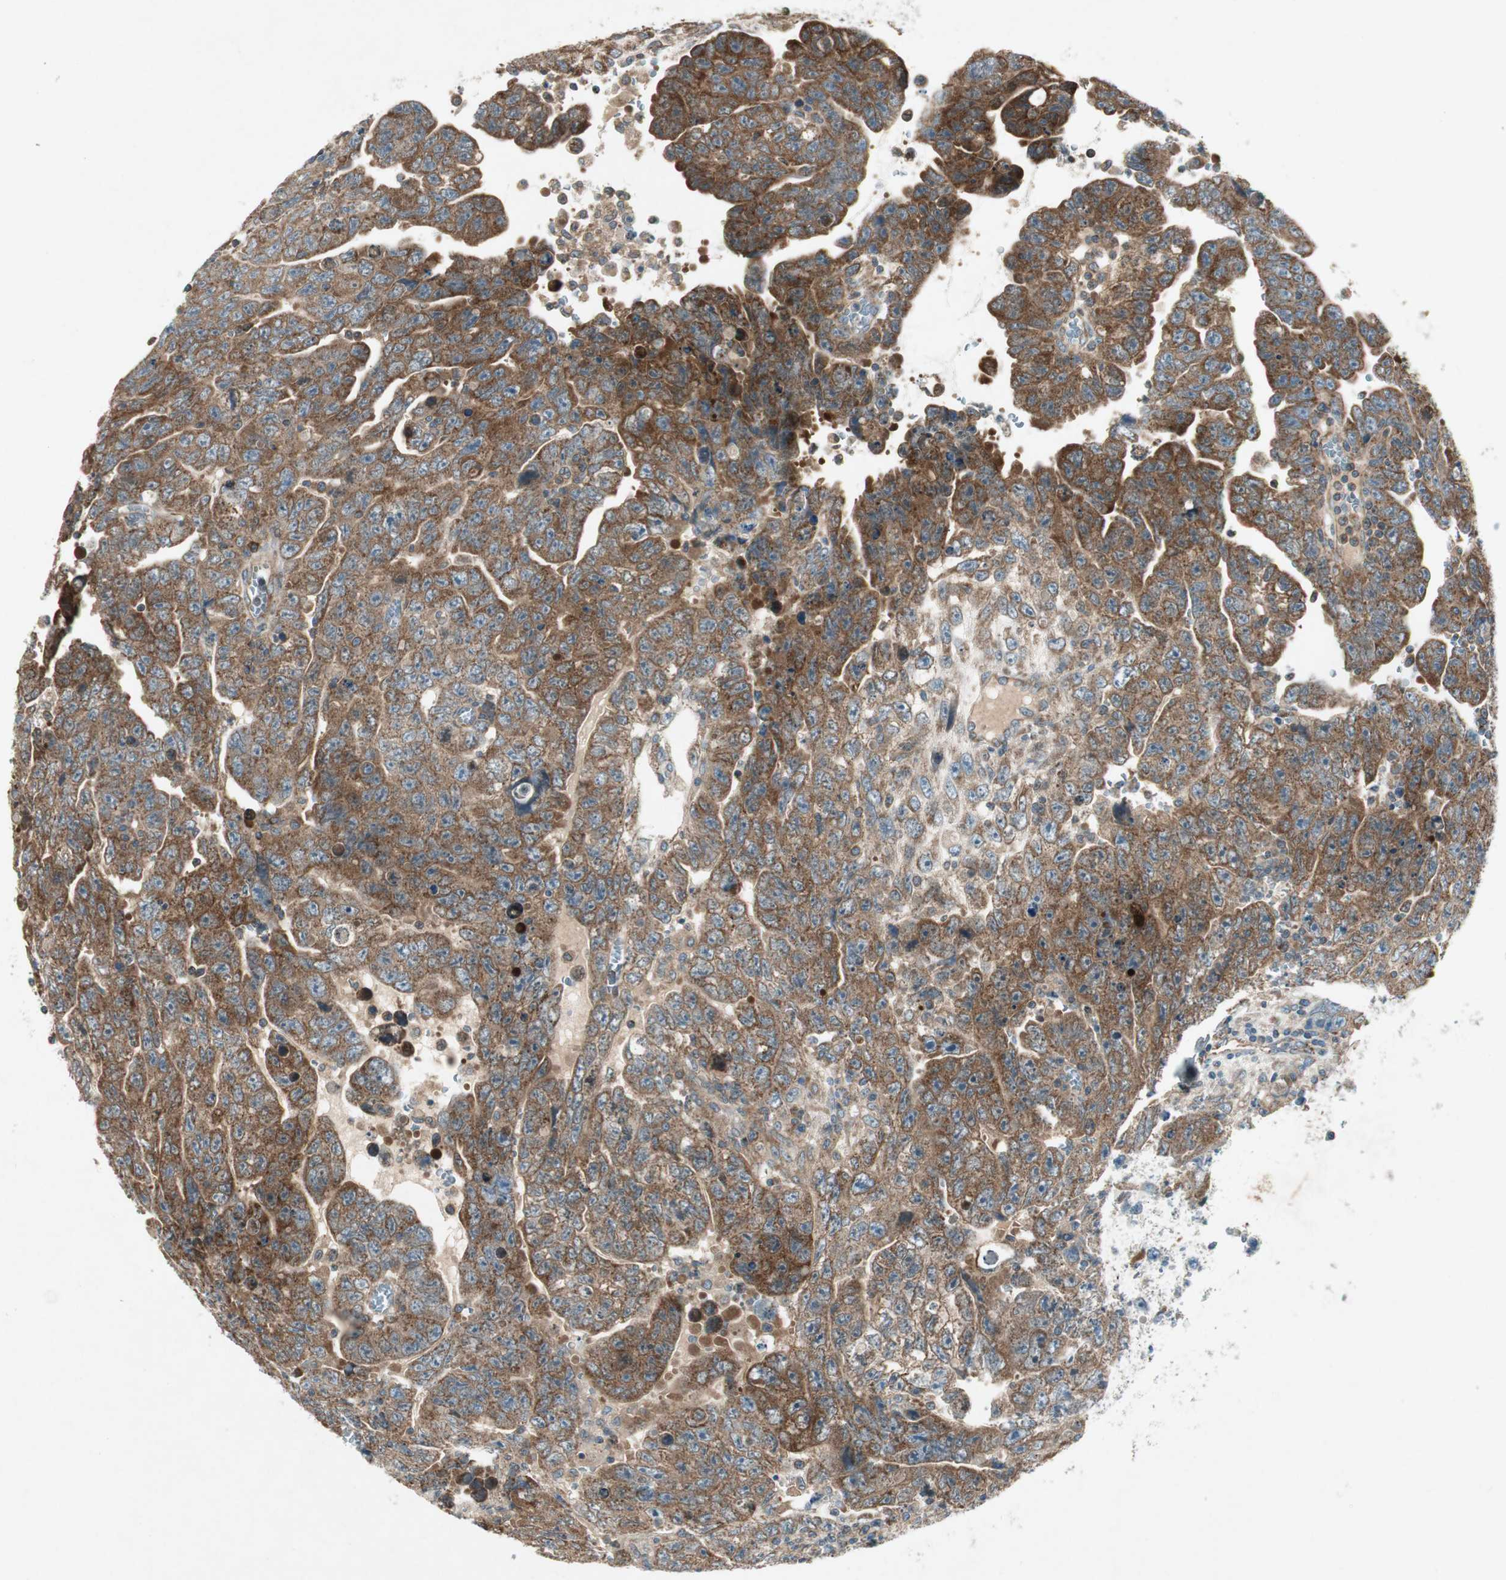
{"staining": {"intensity": "strong", "quantity": ">75%", "location": "cytoplasmic/membranous"}, "tissue": "testis cancer", "cell_type": "Tumor cells", "image_type": "cancer", "snomed": [{"axis": "morphology", "description": "Carcinoma, Embryonal, NOS"}, {"axis": "topography", "description": "Testis"}], "caption": "Tumor cells reveal high levels of strong cytoplasmic/membranous positivity in approximately >75% of cells in human testis cancer (embryonal carcinoma). The staining was performed using DAB to visualize the protein expression in brown, while the nuclei were stained in blue with hematoxylin (Magnification: 20x).", "gene": "CHADL", "patient": {"sex": "male", "age": 28}}